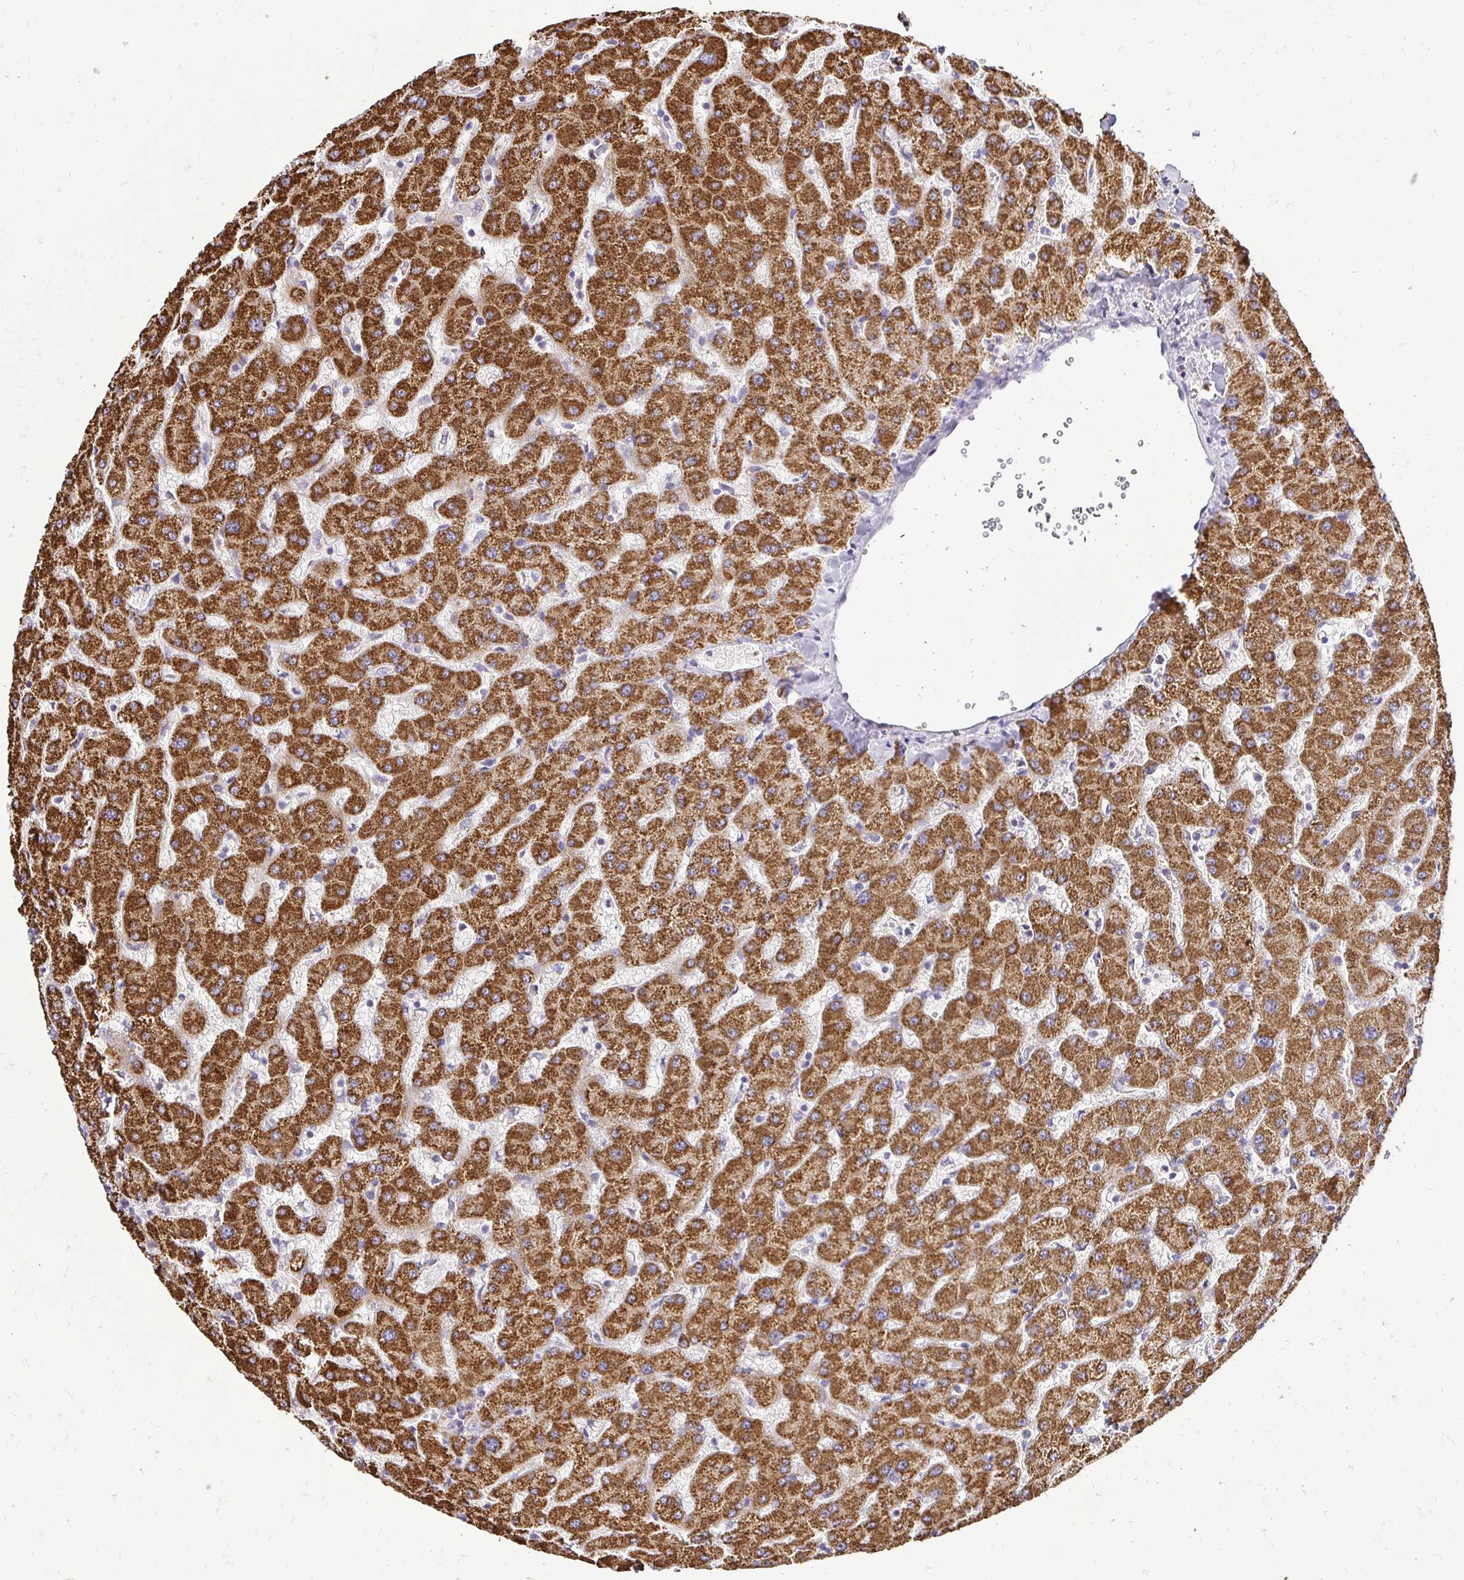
{"staining": {"intensity": "negative", "quantity": "none", "location": "none"}, "tissue": "liver", "cell_type": "Cholangiocytes", "image_type": "normal", "snomed": [{"axis": "morphology", "description": "Normal tissue, NOS"}, {"axis": "topography", "description": "Liver"}], "caption": "Micrograph shows no significant protein staining in cholangiocytes of benign liver.", "gene": "RHEBL1", "patient": {"sex": "female", "age": 63}}